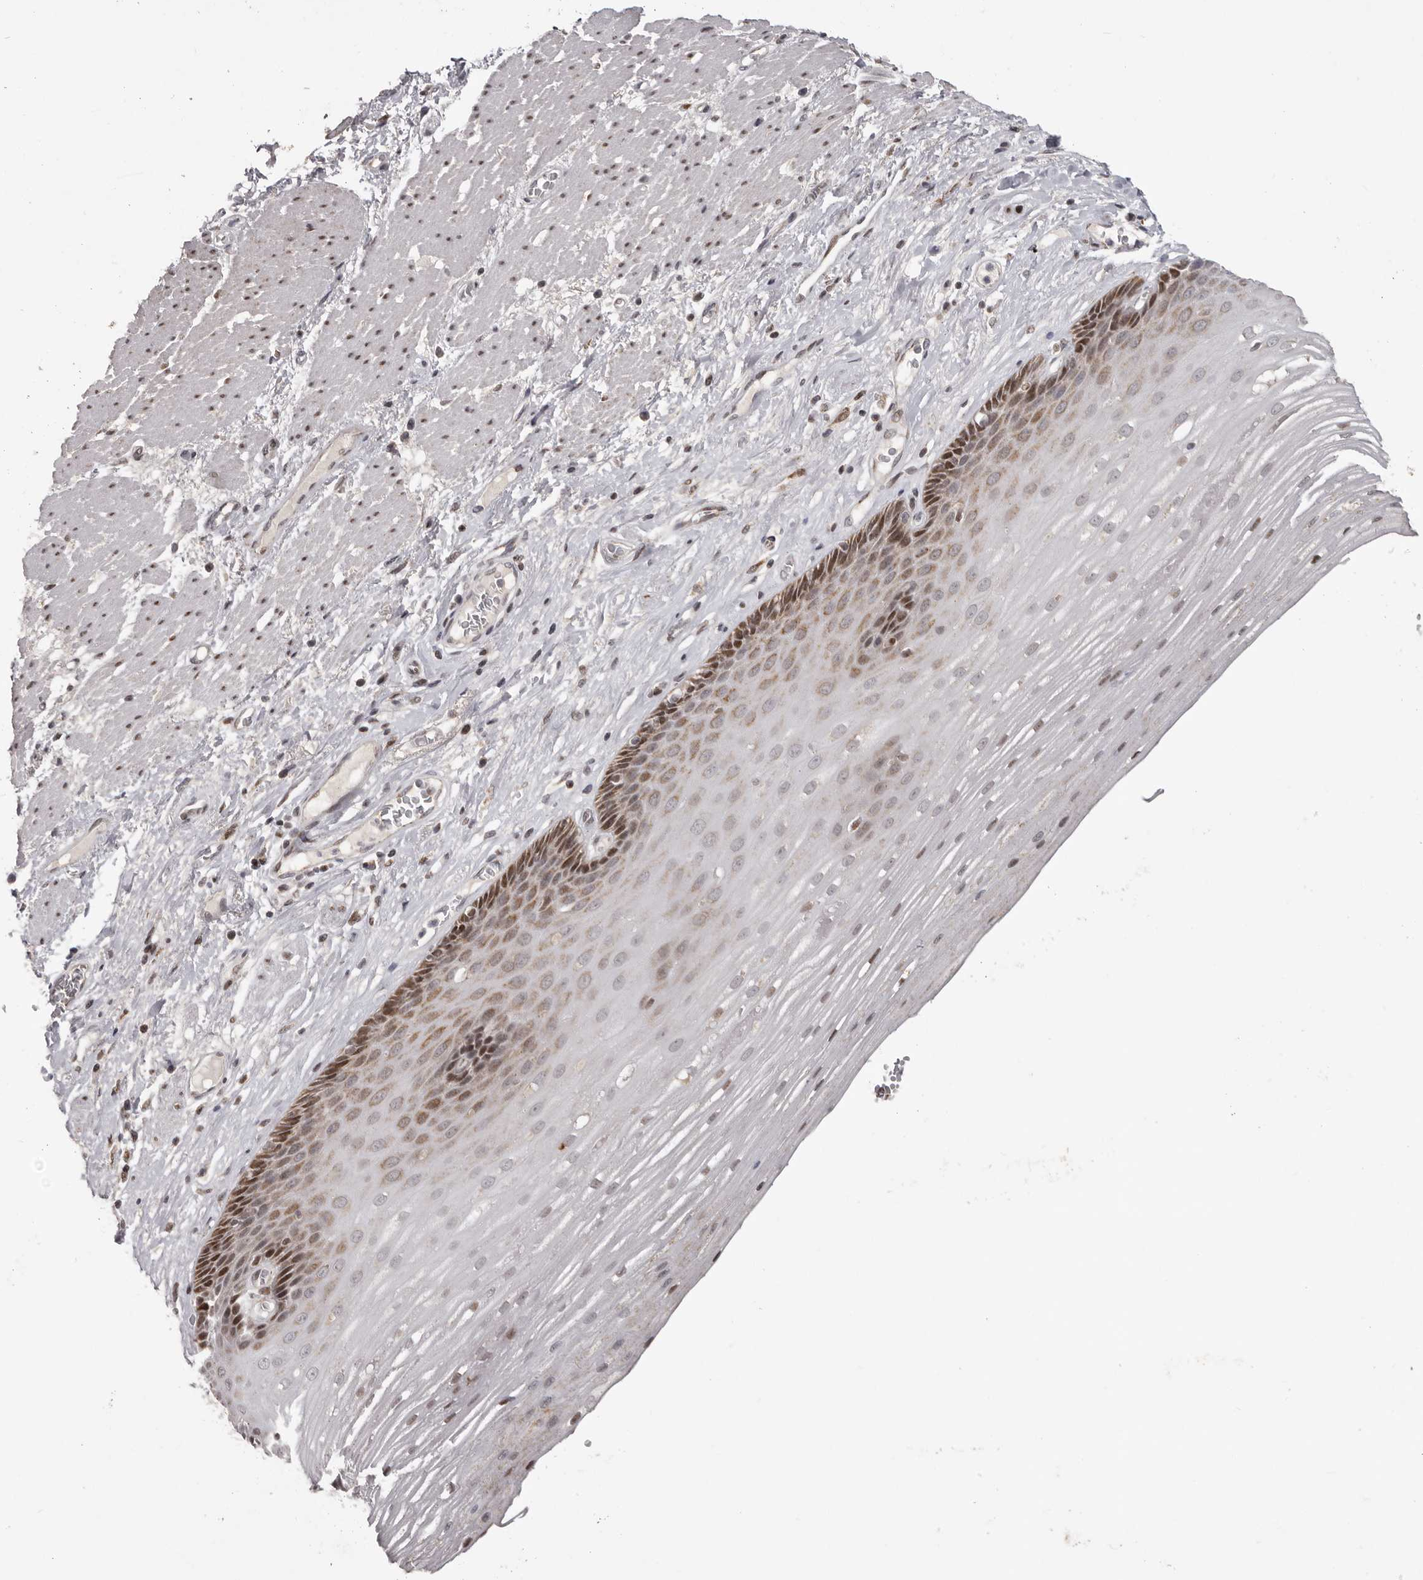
{"staining": {"intensity": "moderate", "quantity": ">75%", "location": "nuclear"}, "tissue": "esophagus", "cell_type": "Squamous epithelial cells", "image_type": "normal", "snomed": [{"axis": "morphology", "description": "Normal tissue, NOS"}, {"axis": "topography", "description": "Esophagus"}], "caption": "Human esophagus stained for a protein (brown) shows moderate nuclear positive positivity in approximately >75% of squamous epithelial cells.", "gene": "C17orf99", "patient": {"sex": "male", "age": 62}}